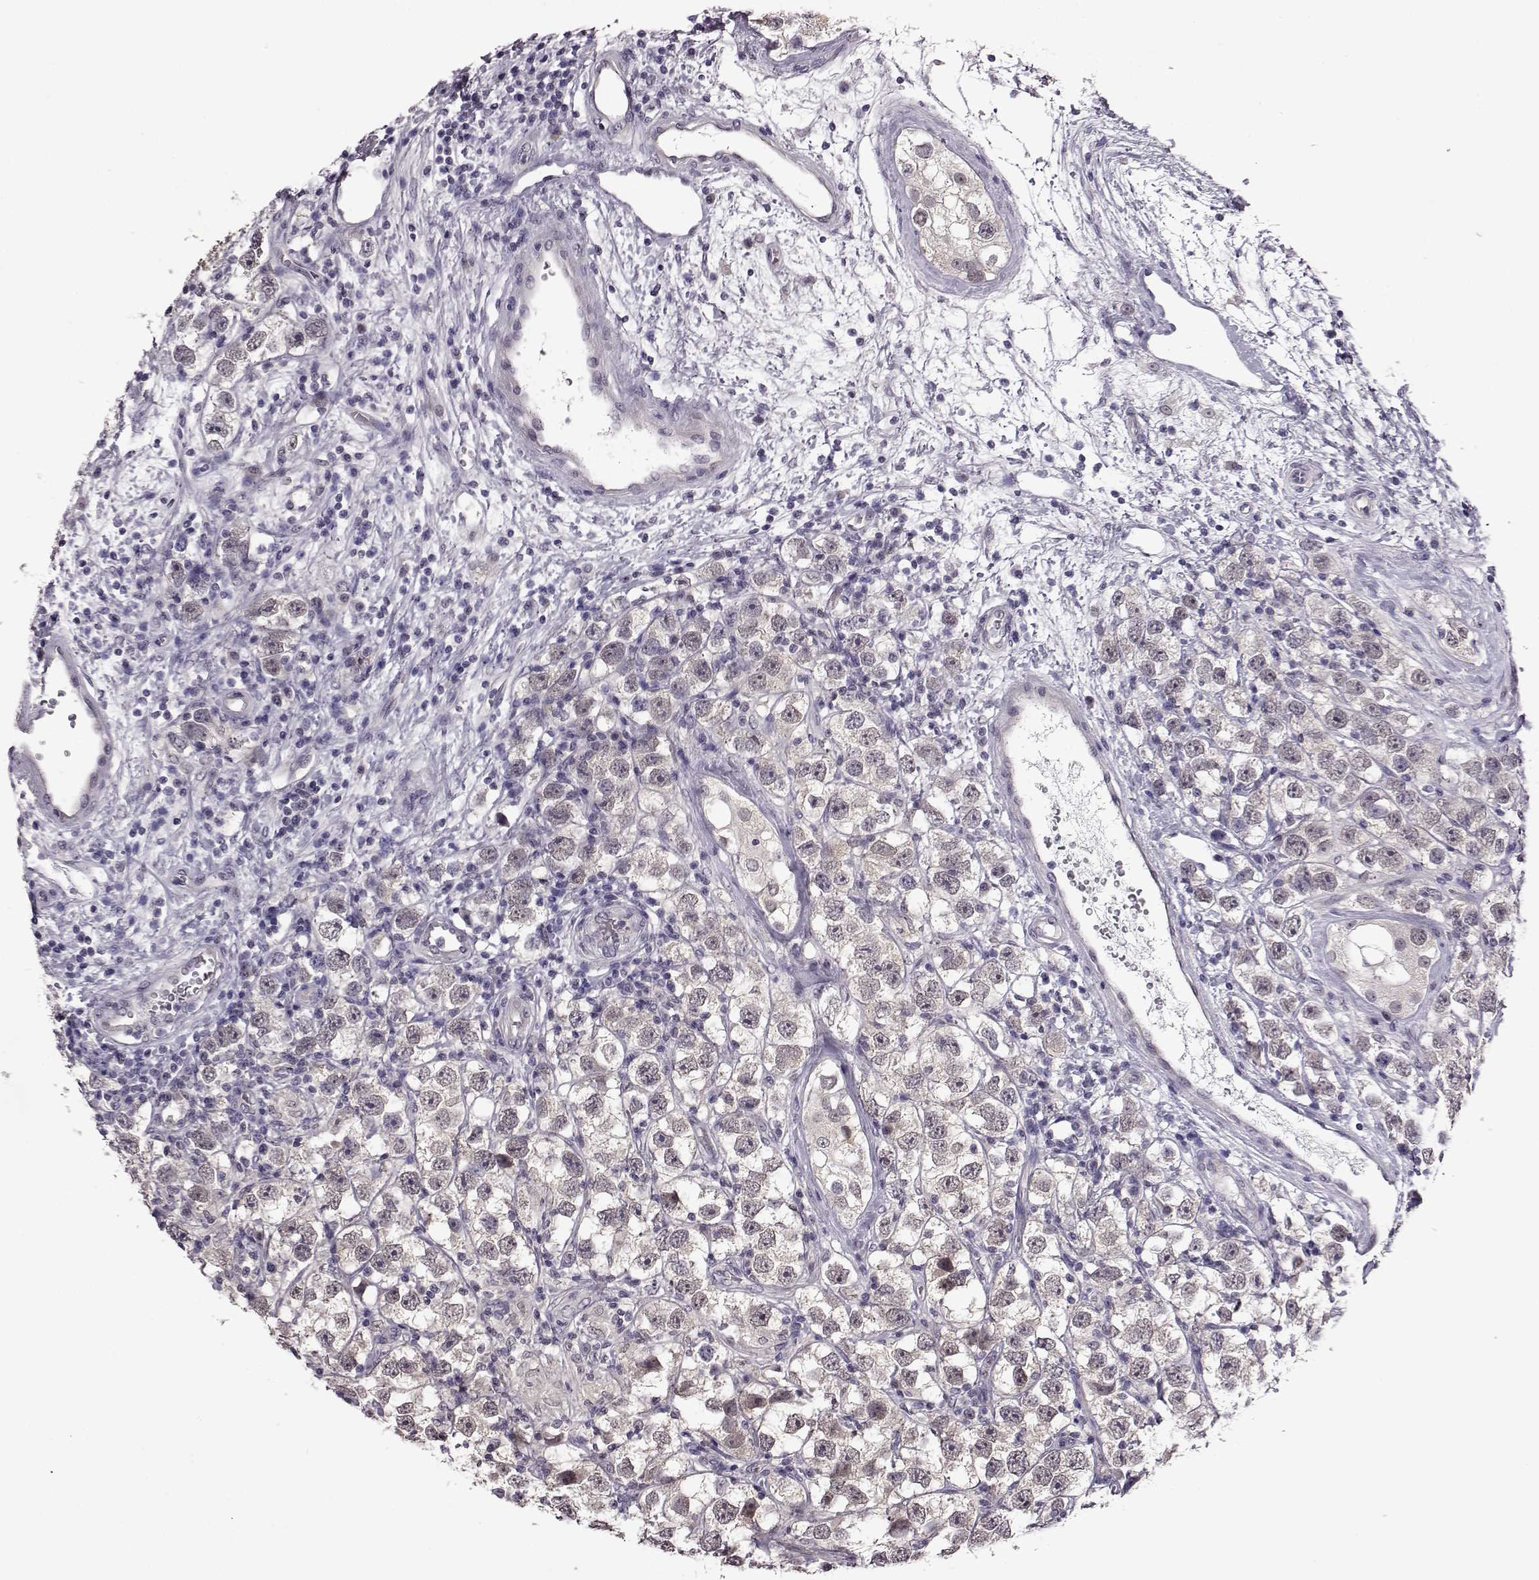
{"staining": {"intensity": "weak", "quantity": "<25%", "location": "cytoplasmic/membranous"}, "tissue": "testis cancer", "cell_type": "Tumor cells", "image_type": "cancer", "snomed": [{"axis": "morphology", "description": "Seminoma, NOS"}, {"axis": "topography", "description": "Testis"}], "caption": "Immunohistochemistry photomicrograph of neoplastic tissue: human testis cancer (seminoma) stained with DAB (3,3'-diaminobenzidine) shows no significant protein staining in tumor cells. (Brightfield microscopy of DAB immunohistochemistry at high magnification).", "gene": "C10orf62", "patient": {"sex": "male", "age": 26}}